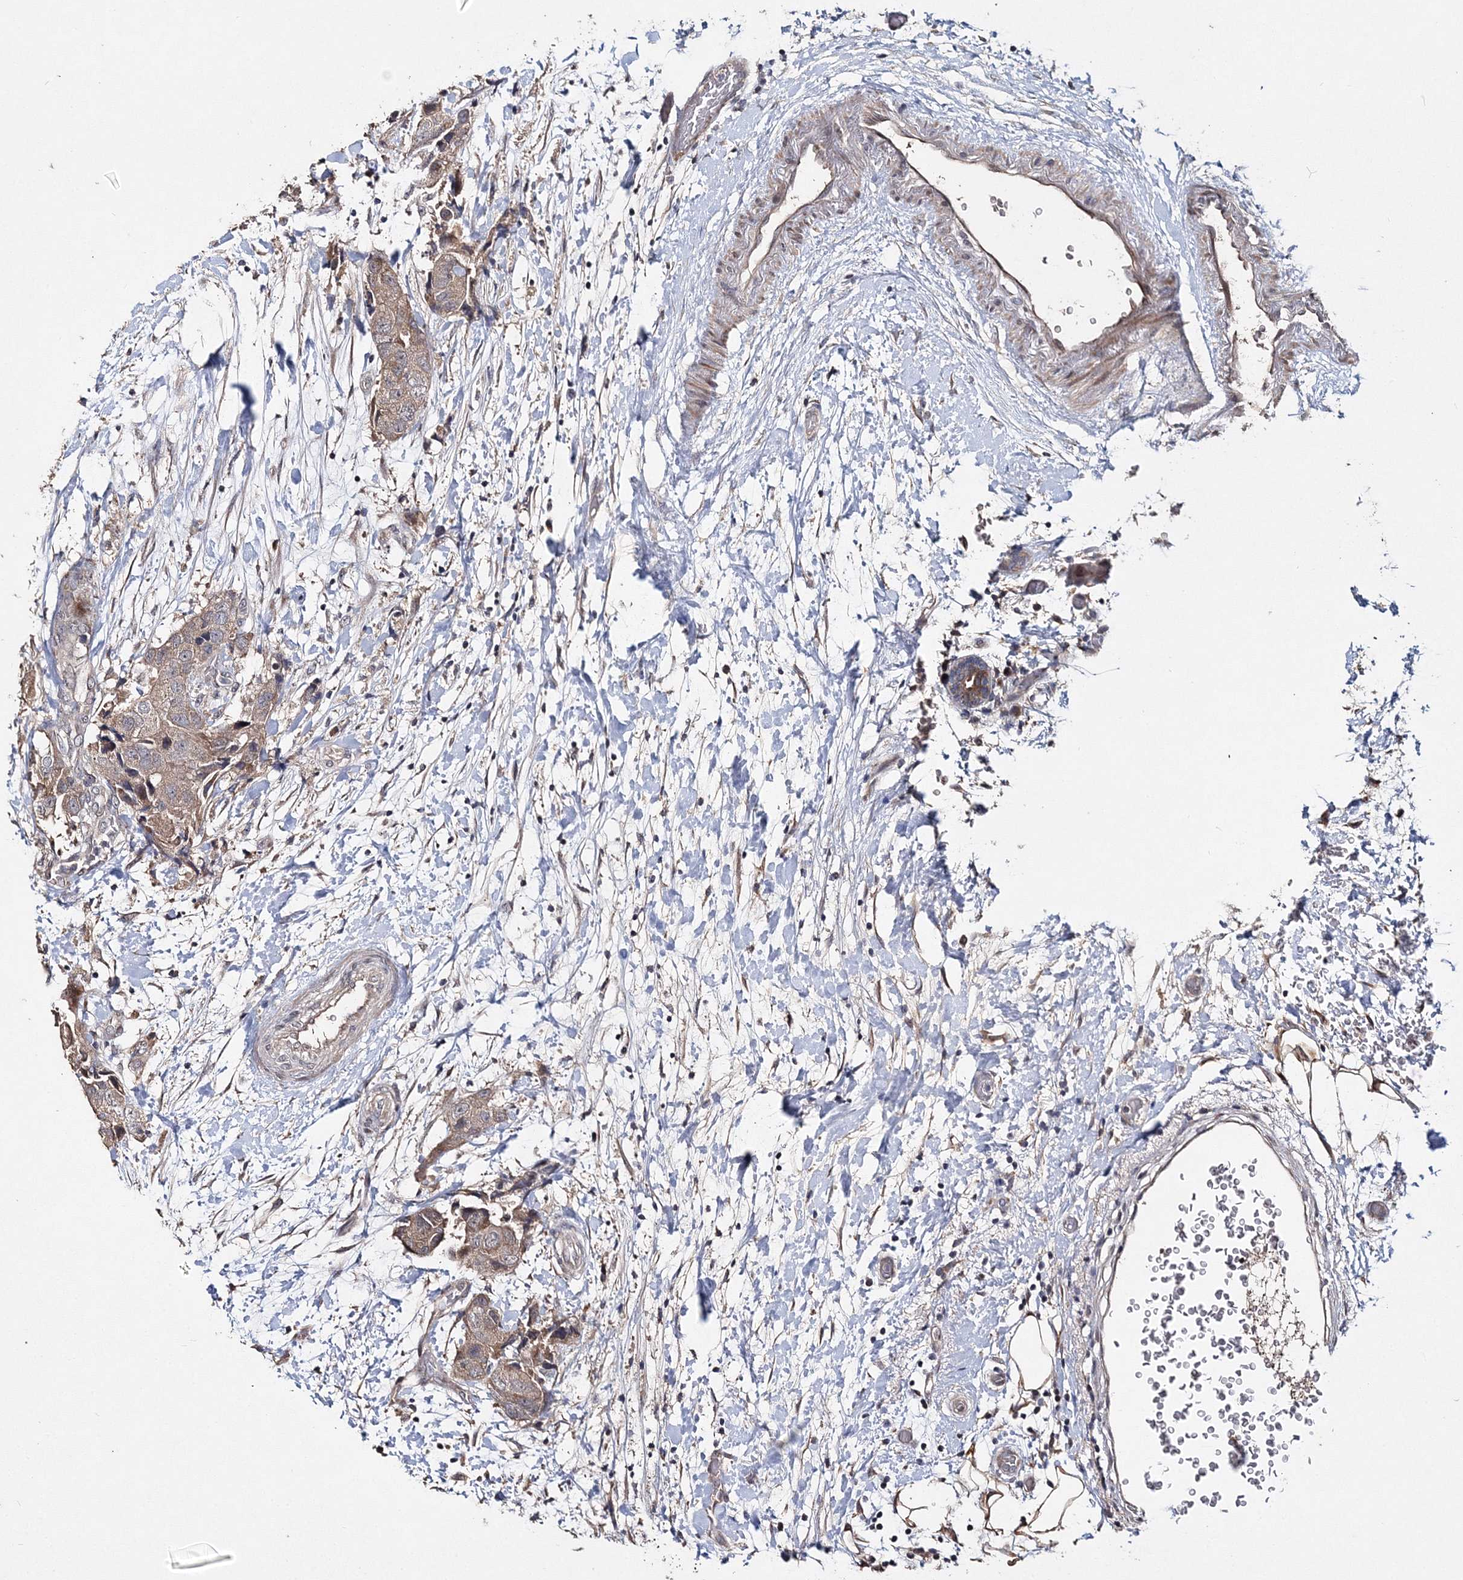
{"staining": {"intensity": "moderate", "quantity": ">75%", "location": "cytoplasmic/membranous"}, "tissue": "breast cancer", "cell_type": "Tumor cells", "image_type": "cancer", "snomed": [{"axis": "morphology", "description": "Duct carcinoma"}, {"axis": "topography", "description": "Breast"}], "caption": "Immunohistochemistry (IHC) image of neoplastic tissue: human breast infiltrating ductal carcinoma stained using immunohistochemistry shows medium levels of moderate protein expression localized specifically in the cytoplasmic/membranous of tumor cells, appearing as a cytoplasmic/membranous brown color.", "gene": "GJB5", "patient": {"sex": "female", "age": 62}}